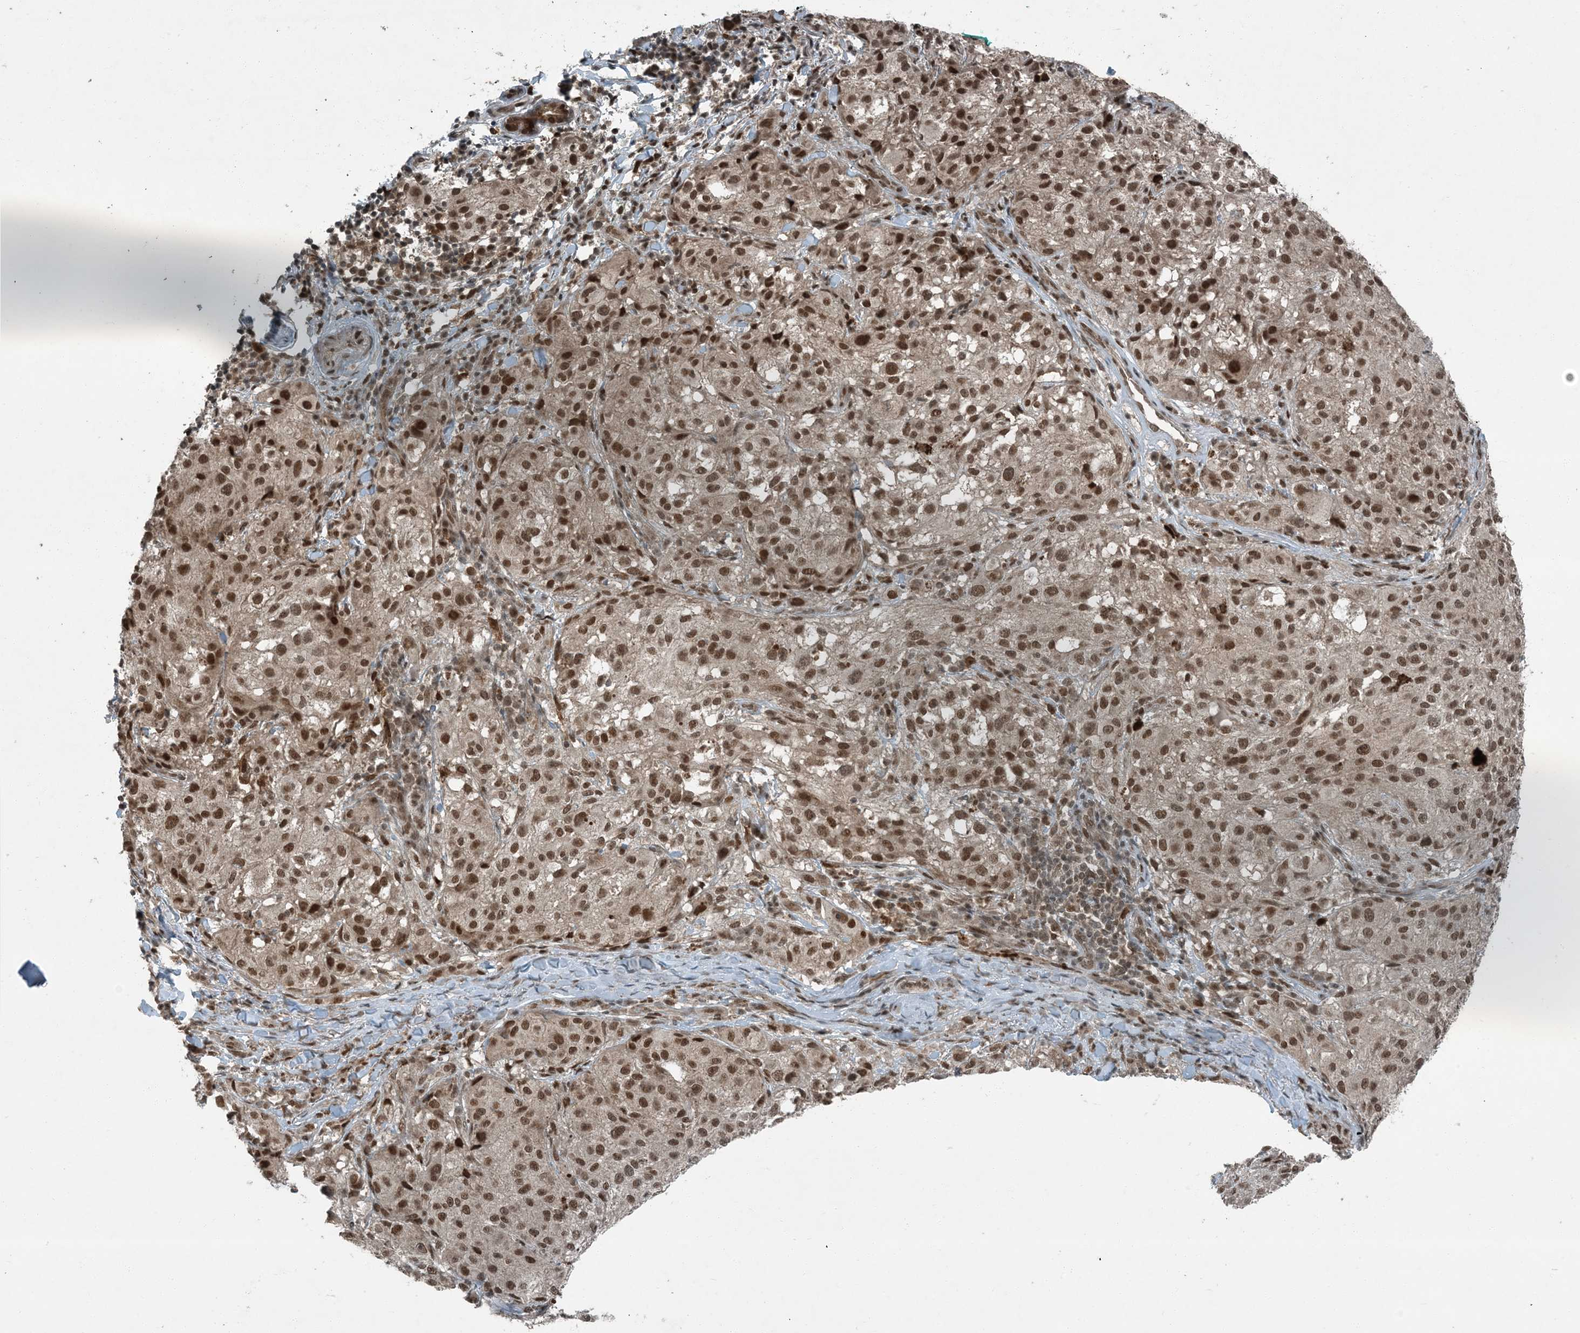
{"staining": {"intensity": "moderate", "quantity": ">75%", "location": "nuclear"}, "tissue": "melanoma", "cell_type": "Tumor cells", "image_type": "cancer", "snomed": [{"axis": "morphology", "description": "Necrosis, NOS"}, {"axis": "morphology", "description": "Malignant melanoma, NOS"}, {"axis": "topography", "description": "Skin"}], "caption": "Malignant melanoma was stained to show a protein in brown. There is medium levels of moderate nuclear expression in approximately >75% of tumor cells.", "gene": "TRAPPC12", "patient": {"sex": "female", "age": 87}}